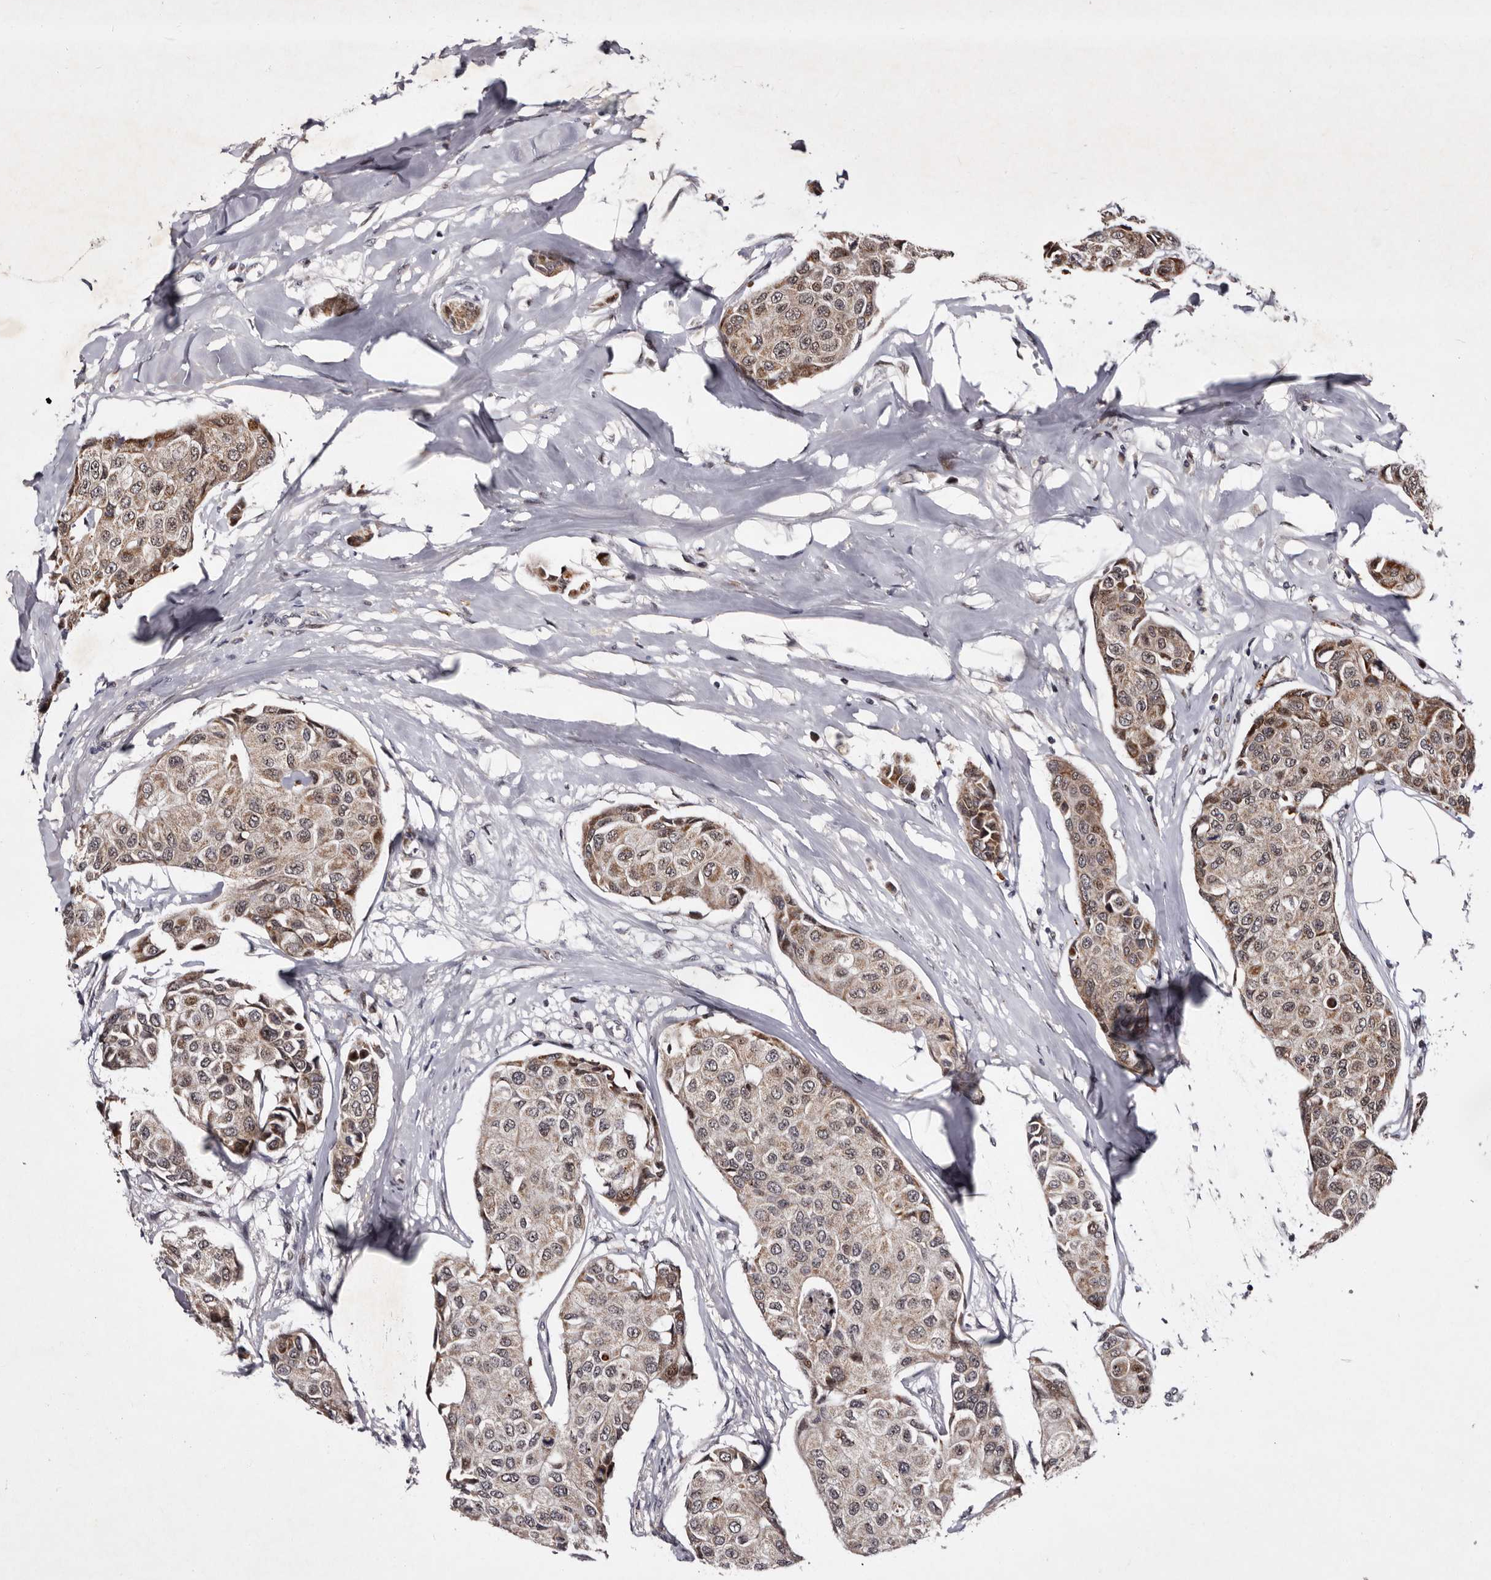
{"staining": {"intensity": "weak", "quantity": ">75%", "location": "cytoplasmic/membranous"}, "tissue": "breast cancer", "cell_type": "Tumor cells", "image_type": "cancer", "snomed": [{"axis": "morphology", "description": "Duct carcinoma"}, {"axis": "topography", "description": "Breast"}], "caption": "A histopathology image of breast cancer (invasive ductal carcinoma) stained for a protein displays weak cytoplasmic/membranous brown staining in tumor cells.", "gene": "TNKS", "patient": {"sex": "female", "age": 80}}